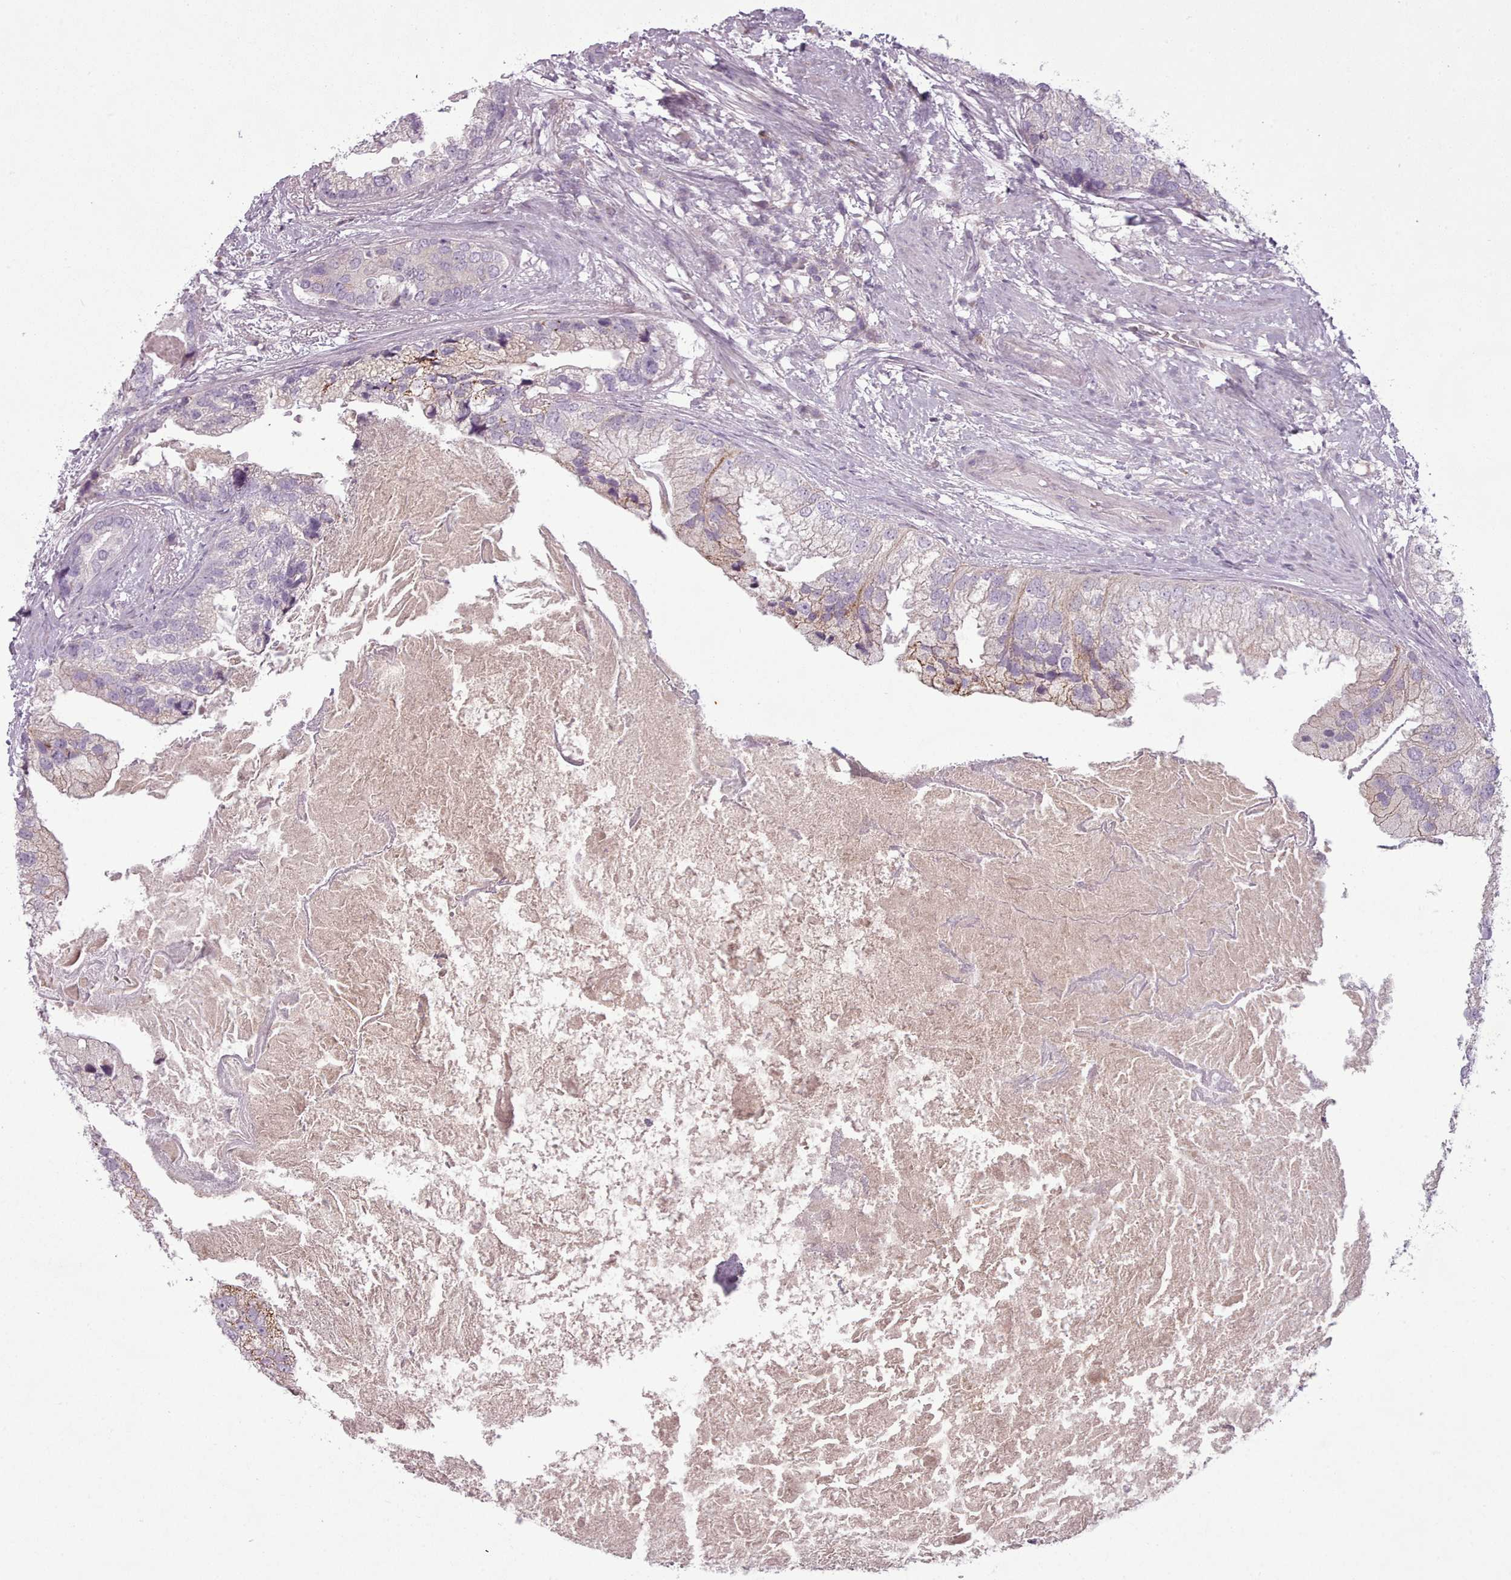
{"staining": {"intensity": "negative", "quantity": "none", "location": "none"}, "tissue": "prostate cancer", "cell_type": "Tumor cells", "image_type": "cancer", "snomed": [{"axis": "morphology", "description": "Adenocarcinoma, High grade"}, {"axis": "topography", "description": "Prostate"}], "caption": "Tumor cells show no significant expression in adenocarcinoma (high-grade) (prostate).", "gene": "LAPTM5", "patient": {"sex": "male", "age": 62}}